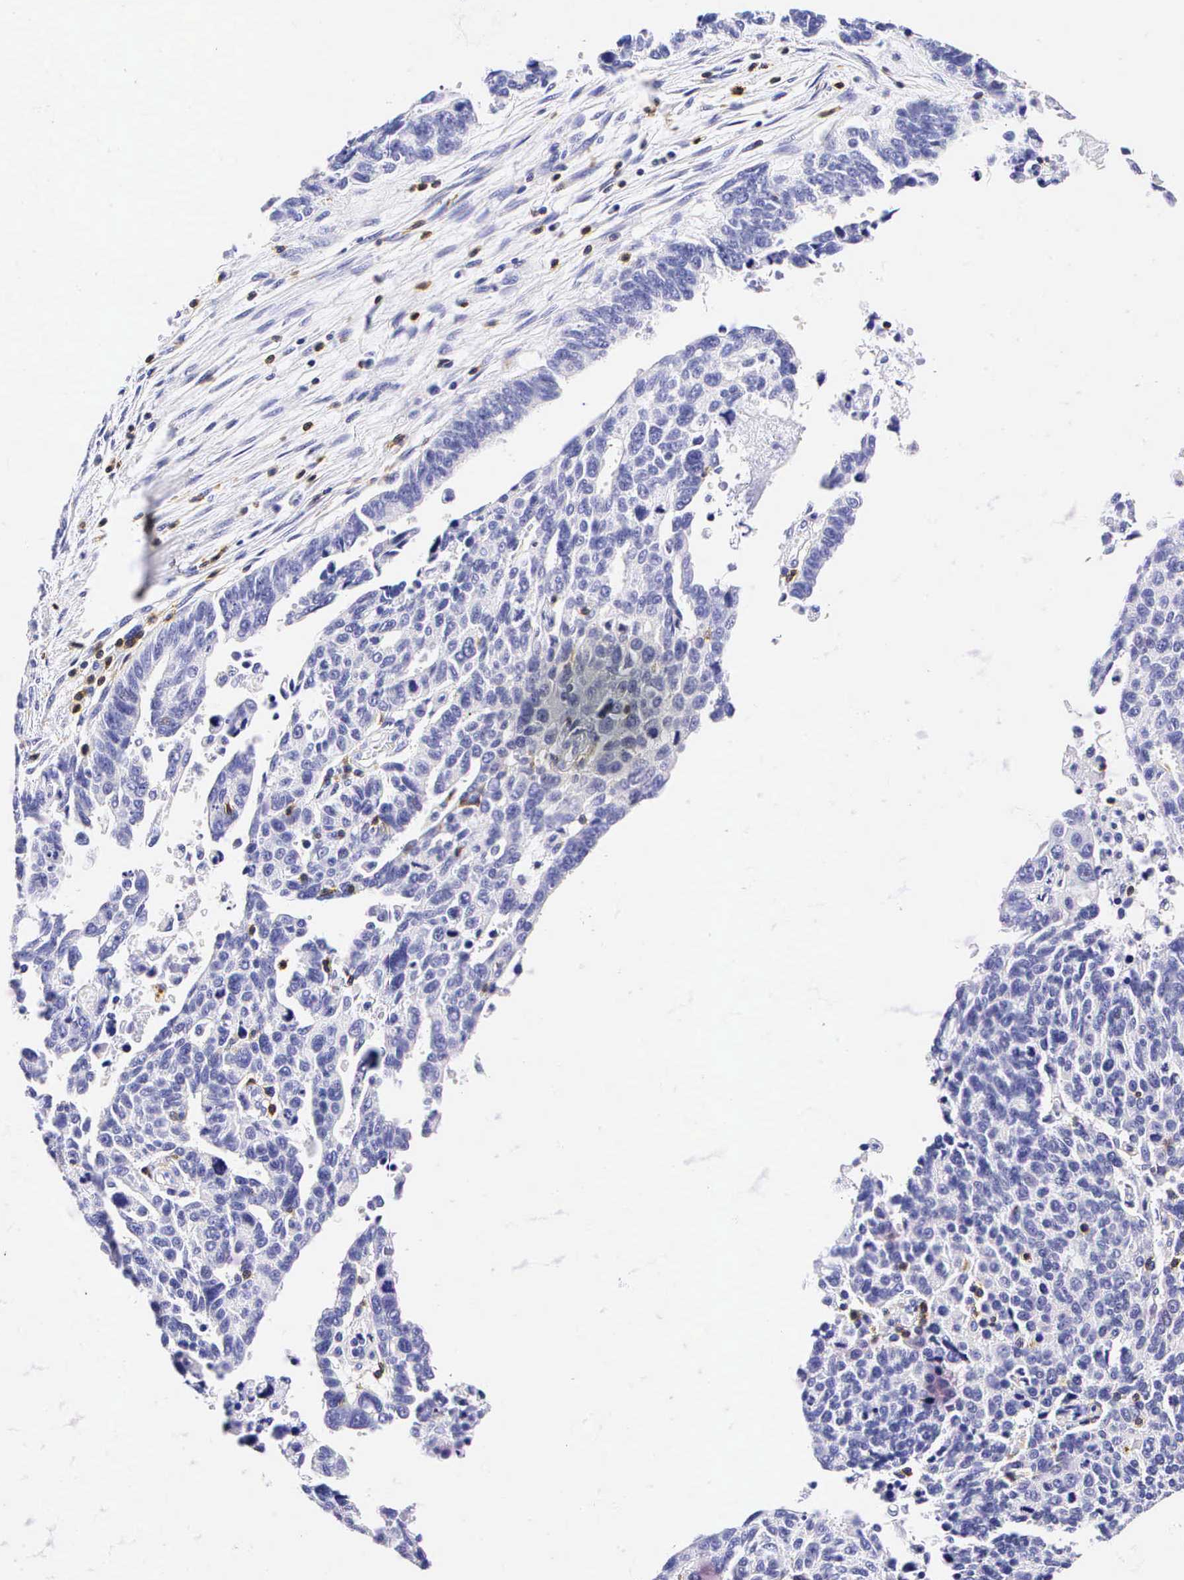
{"staining": {"intensity": "negative", "quantity": "none", "location": "none"}, "tissue": "ovarian cancer", "cell_type": "Tumor cells", "image_type": "cancer", "snomed": [{"axis": "morphology", "description": "Carcinoma, endometroid"}, {"axis": "morphology", "description": "Cystadenocarcinoma, serous, NOS"}, {"axis": "topography", "description": "Ovary"}], "caption": "This is an IHC image of ovarian cancer (endometroid carcinoma). There is no staining in tumor cells.", "gene": "CD3E", "patient": {"sex": "female", "age": 45}}